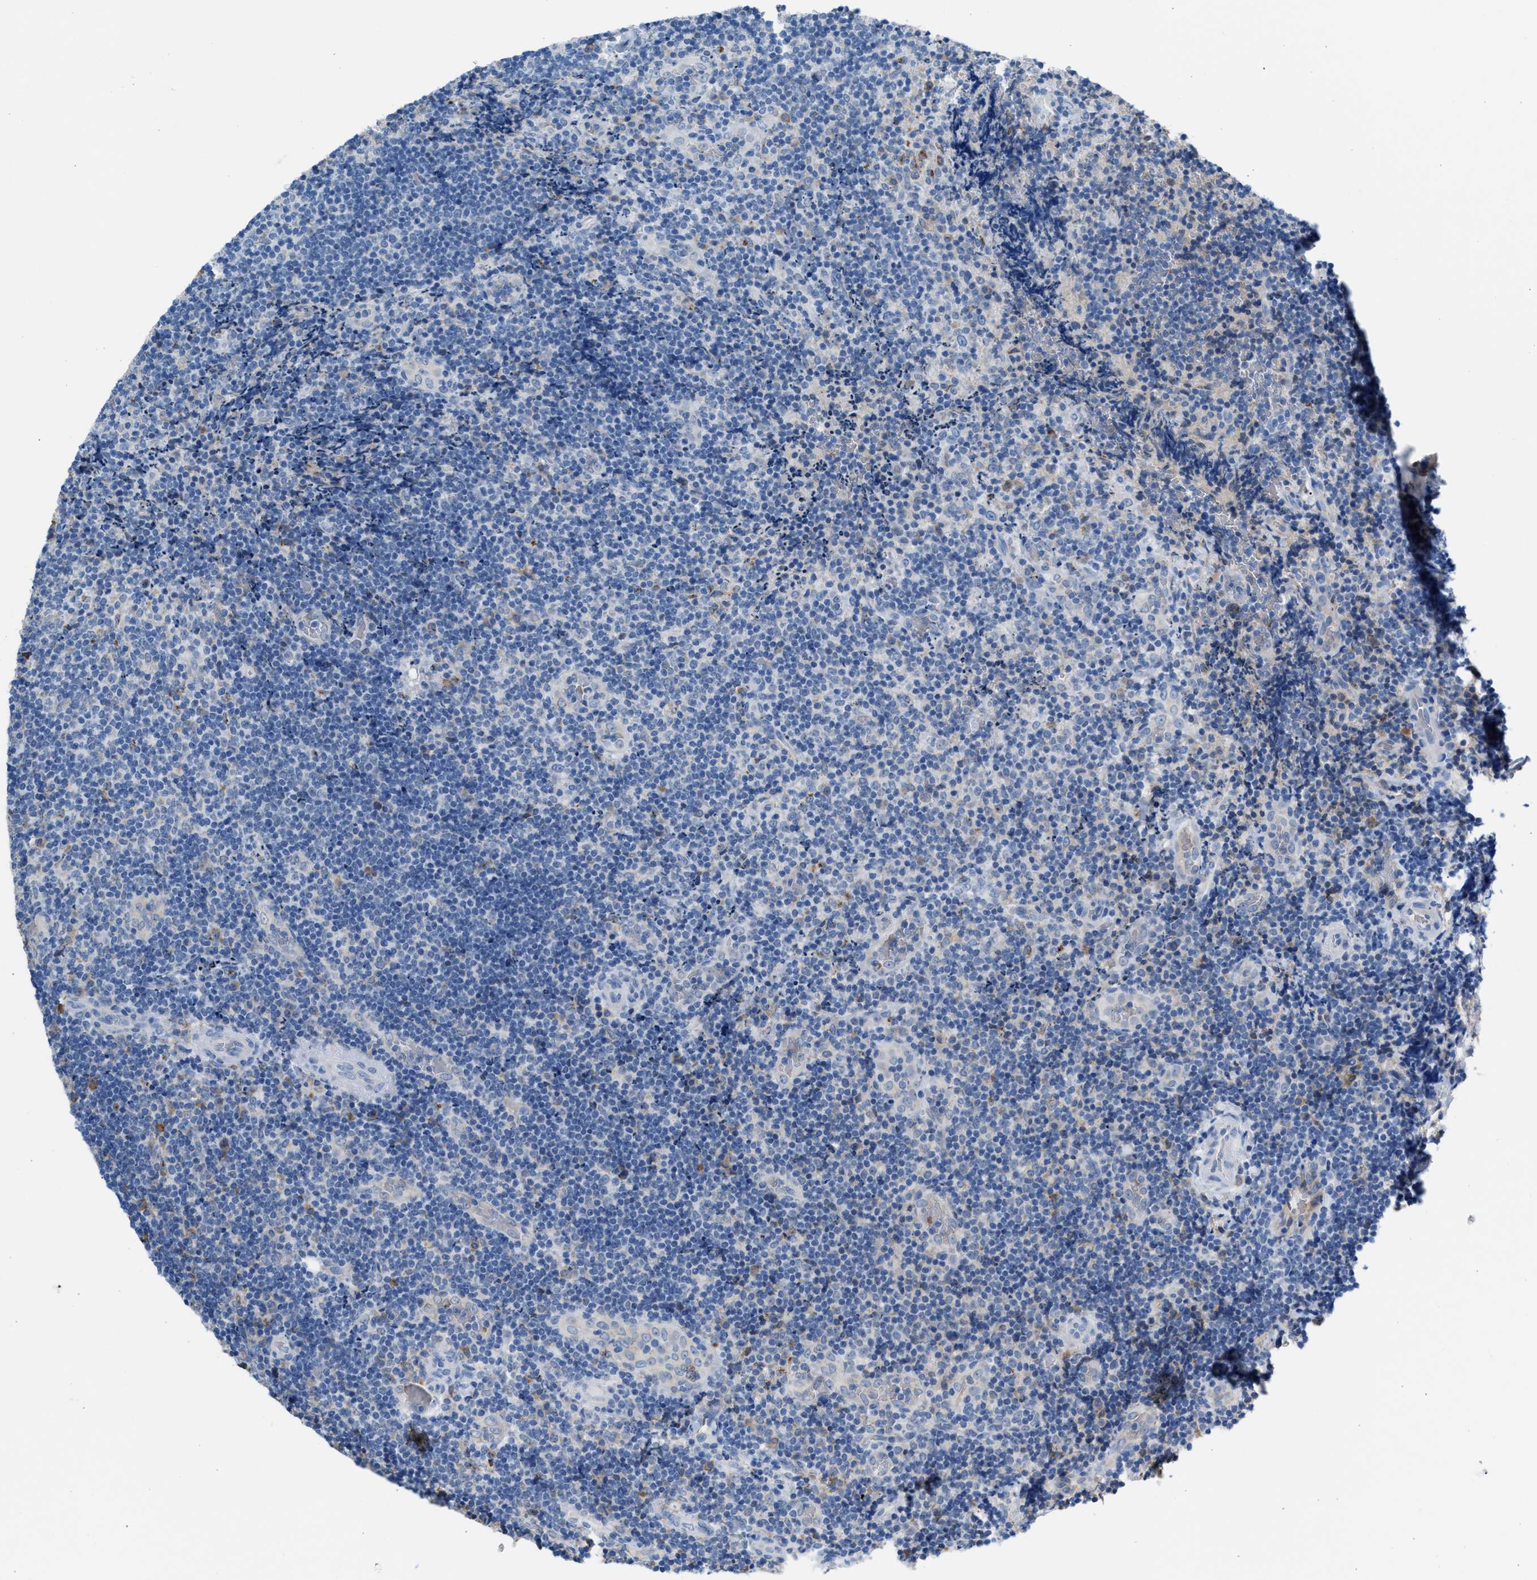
{"staining": {"intensity": "negative", "quantity": "none", "location": "none"}, "tissue": "lymphoma", "cell_type": "Tumor cells", "image_type": "cancer", "snomed": [{"axis": "morphology", "description": "Malignant lymphoma, non-Hodgkin's type, High grade"}, {"axis": "topography", "description": "Tonsil"}], "caption": "High-grade malignant lymphoma, non-Hodgkin's type was stained to show a protein in brown. There is no significant staining in tumor cells.", "gene": "CA3", "patient": {"sex": "female", "age": 36}}